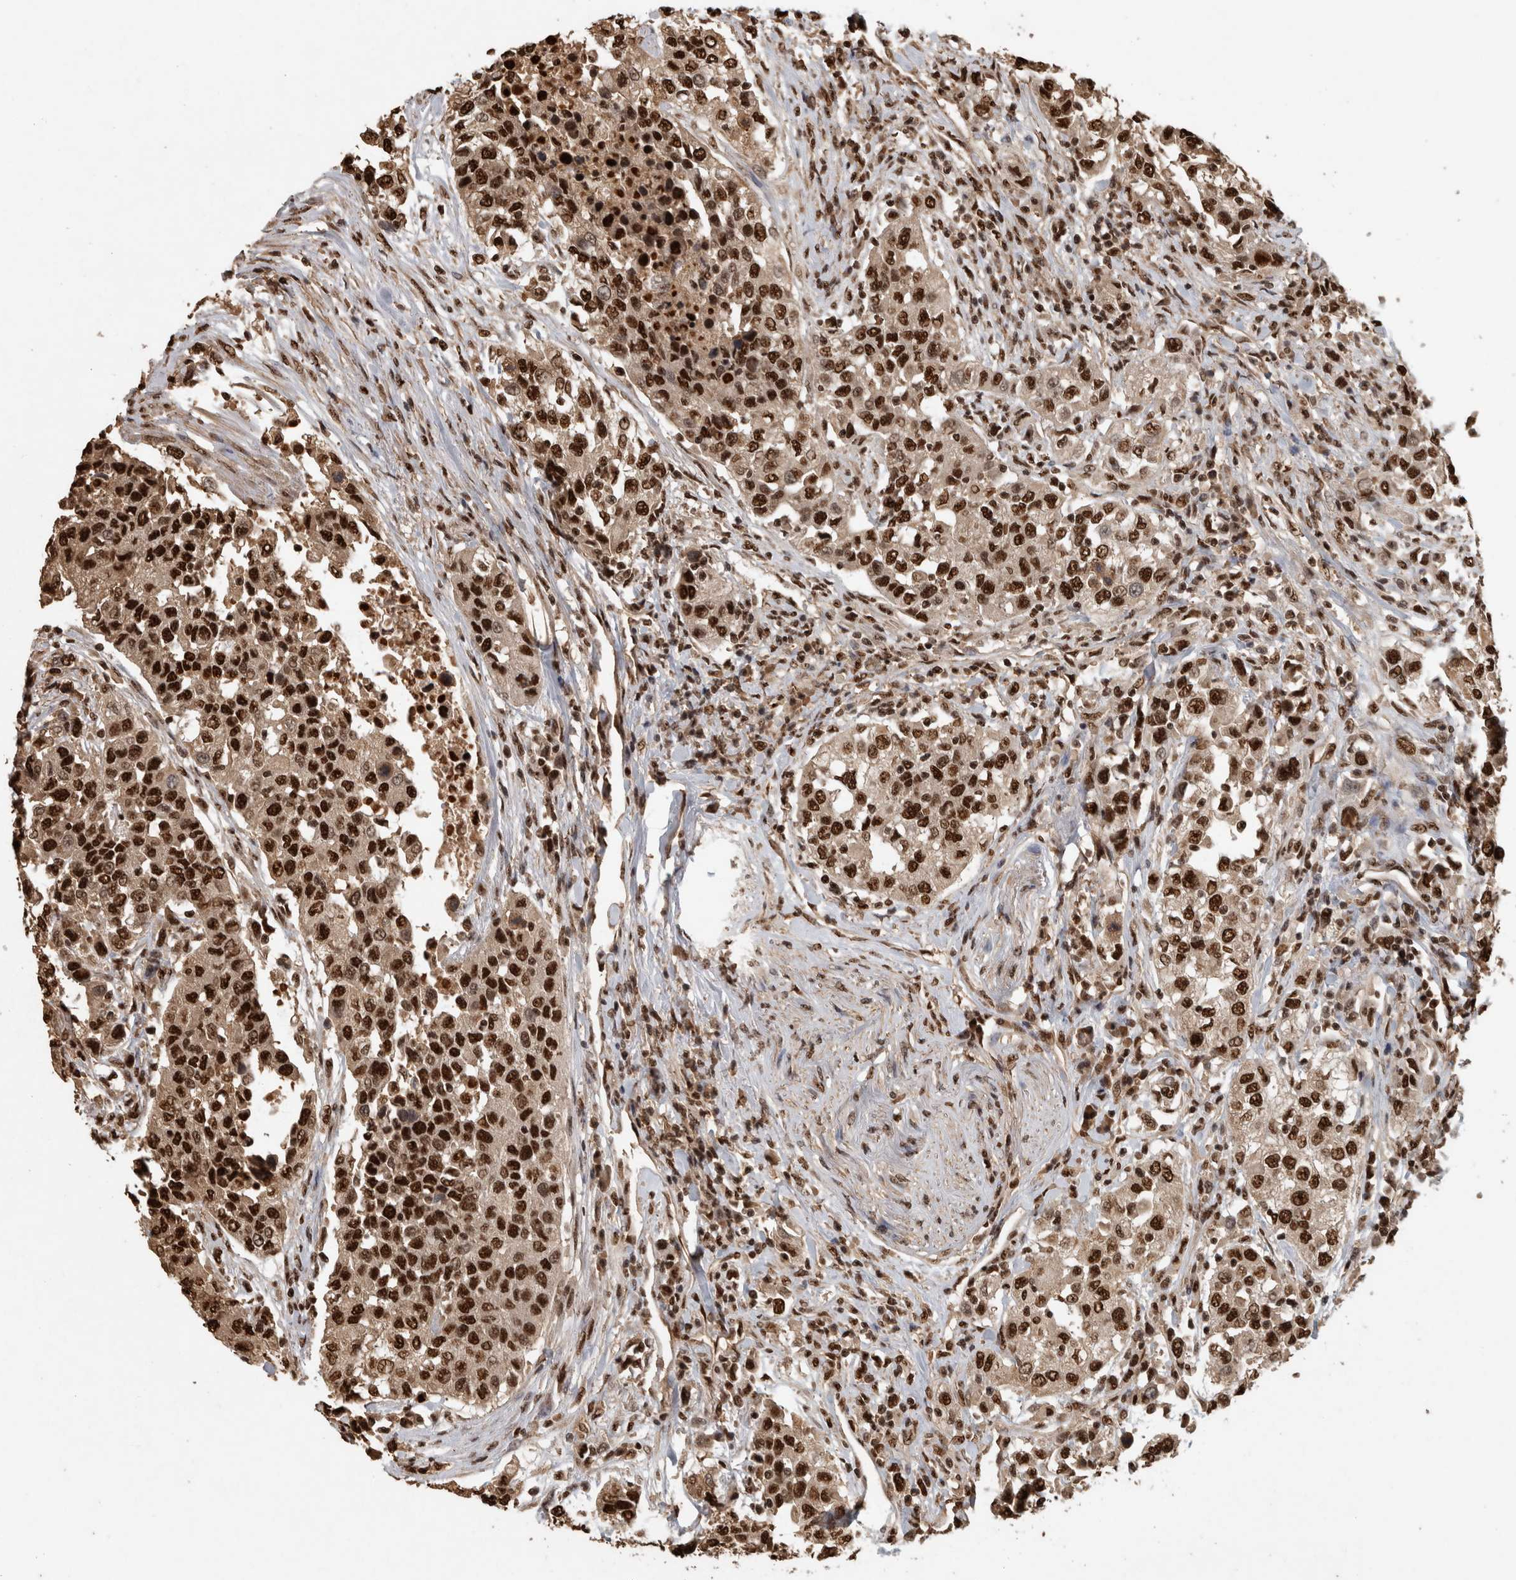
{"staining": {"intensity": "strong", "quantity": ">75%", "location": "nuclear"}, "tissue": "urothelial cancer", "cell_type": "Tumor cells", "image_type": "cancer", "snomed": [{"axis": "morphology", "description": "Urothelial carcinoma, High grade"}, {"axis": "topography", "description": "Urinary bladder"}], "caption": "Urothelial carcinoma (high-grade) stained with DAB immunohistochemistry demonstrates high levels of strong nuclear staining in approximately >75% of tumor cells.", "gene": "RAD50", "patient": {"sex": "female", "age": 80}}